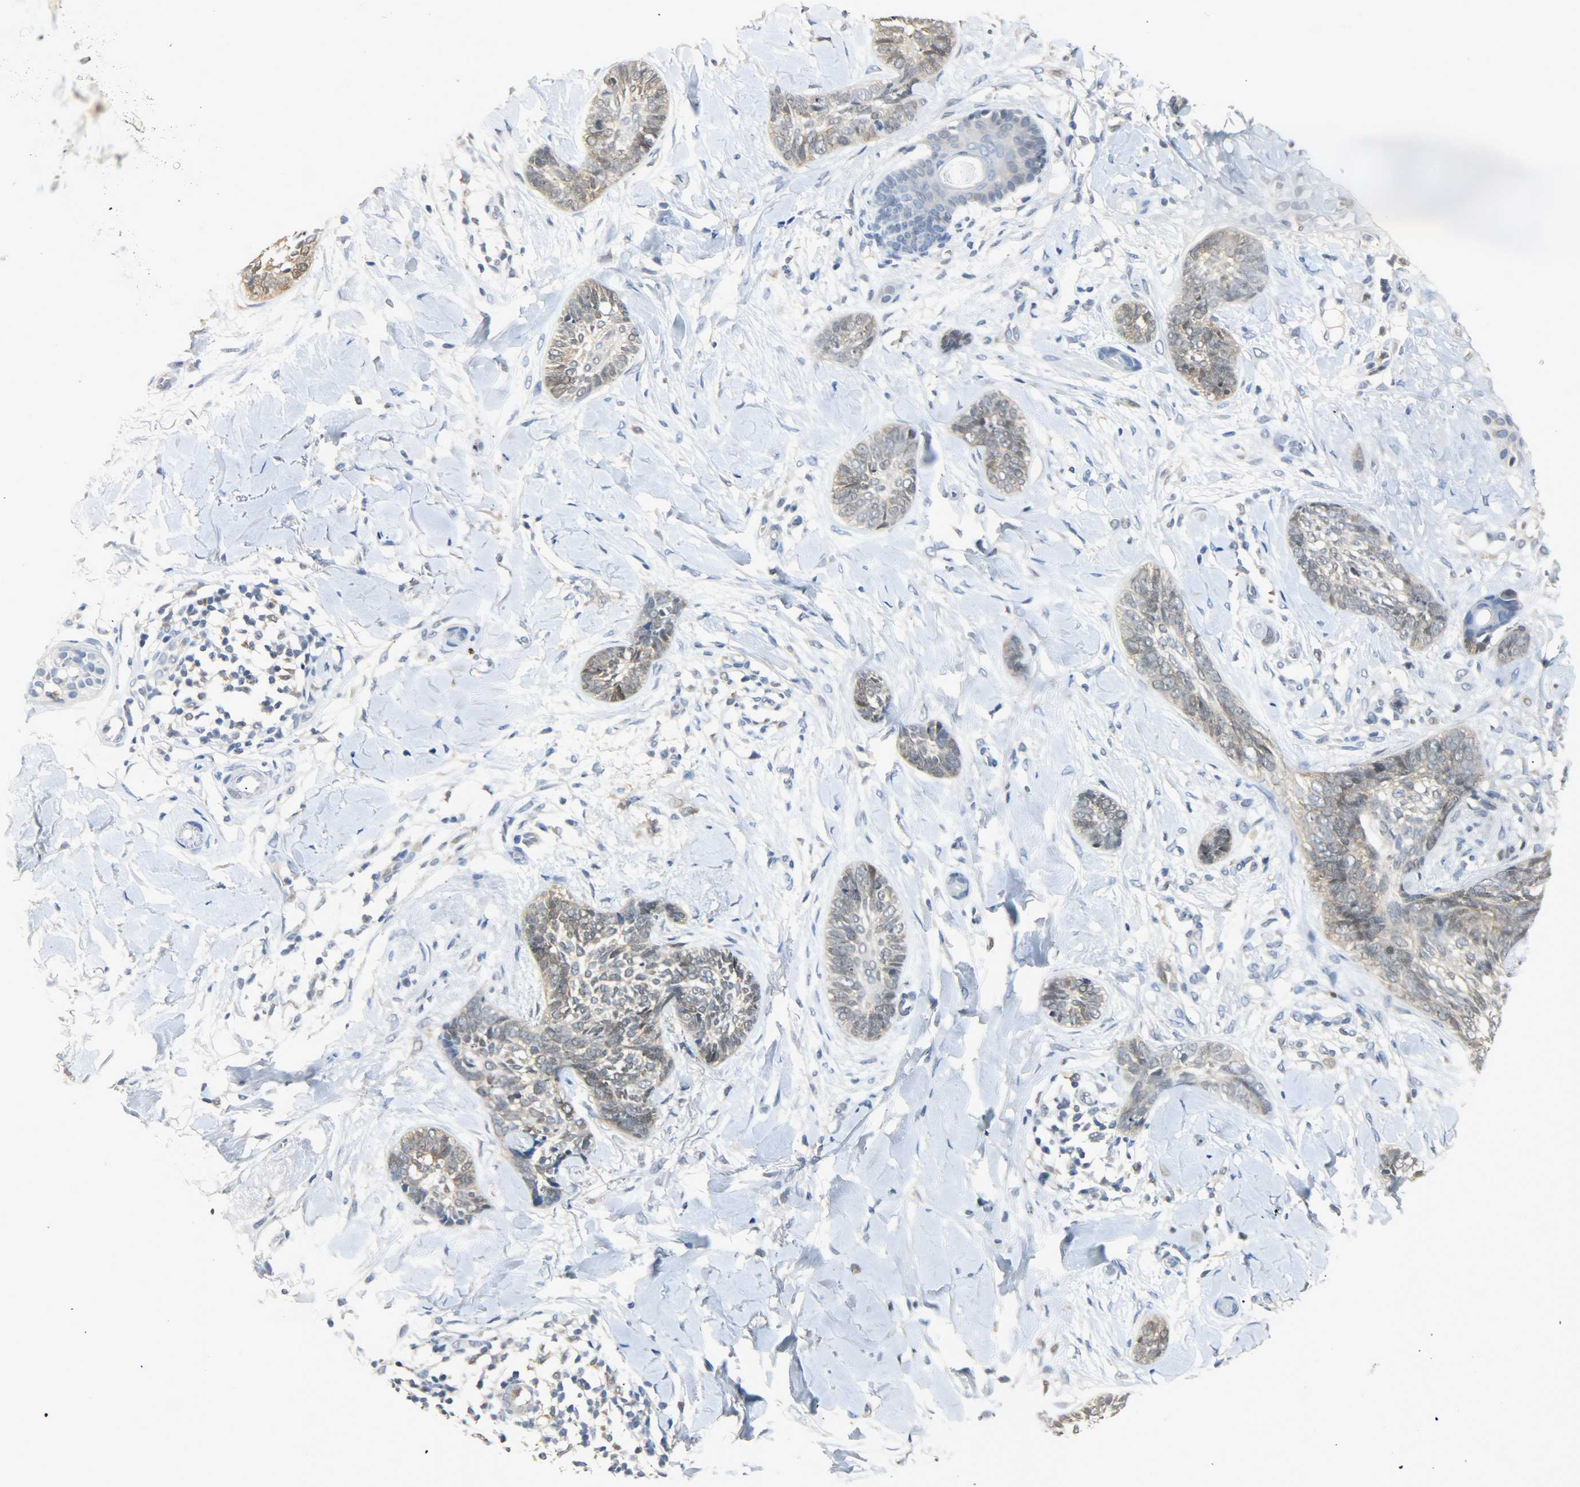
{"staining": {"intensity": "moderate", "quantity": ">75%", "location": "cytoplasmic/membranous,nuclear"}, "tissue": "skin cancer", "cell_type": "Tumor cells", "image_type": "cancer", "snomed": [{"axis": "morphology", "description": "Basal cell carcinoma"}, {"axis": "topography", "description": "Skin"}], "caption": "This micrograph demonstrates immunohistochemistry (IHC) staining of human basal cell carcinoma (skin), with medium moderate cytoplasmic/membranous and nuclear staining in approximately >75% of tumor cells.", "gene": "EIF4EBP1", "patient": {"sex": "female", "age": 58}}